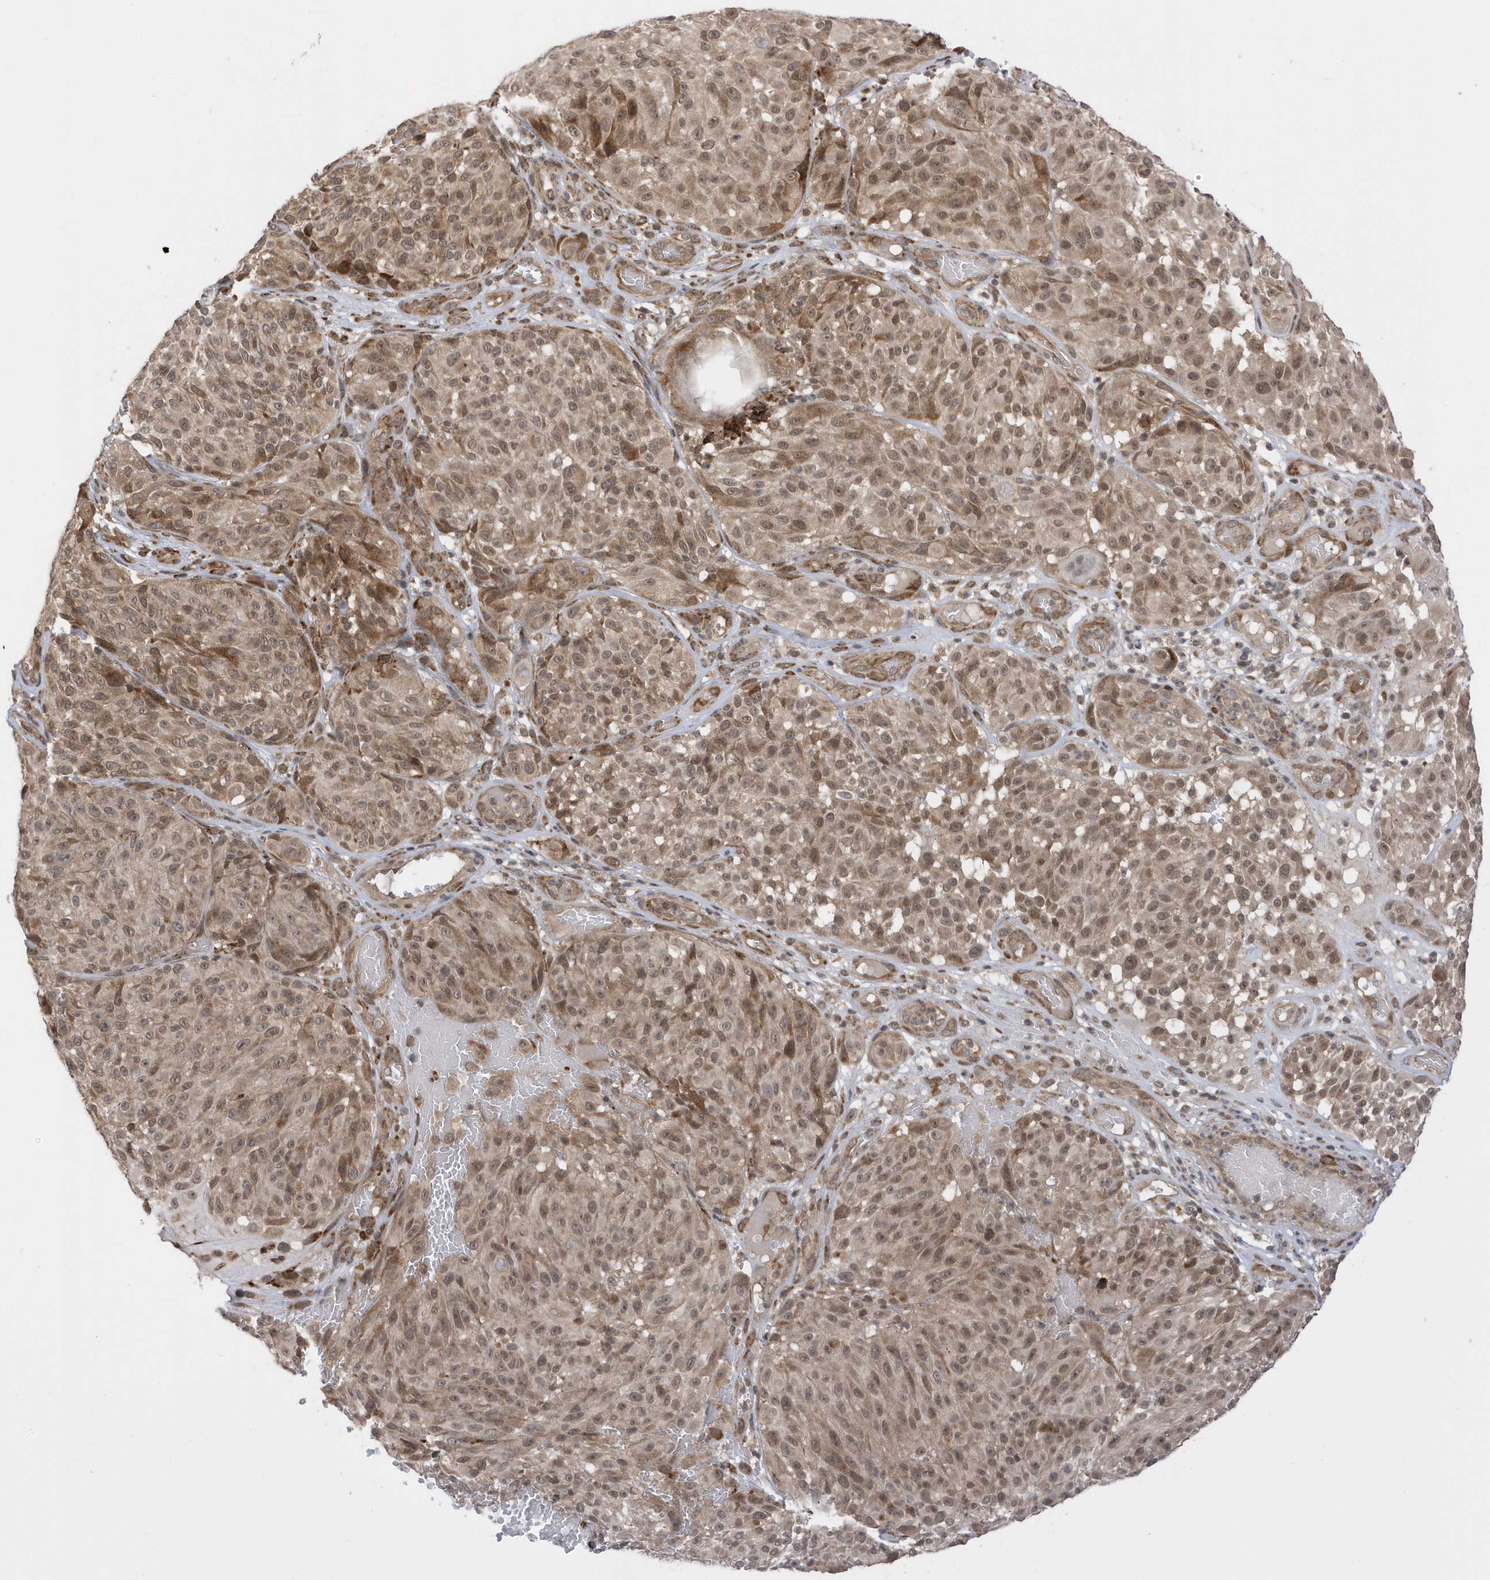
{"staining": {"intensity": "moderate", "quantity": ">75%", "location": "cytoplasmic/membranous,nuclear"}, "tissue": "melanoma", "cell_type": "Tumor cells", "image_type": "cancer", "snomed": [{"axis": "morphology", "description": "Malignant melanoma, NOS"}, {"axis": "topography", "description": "Skin"}], "caption": "Melanoma stained with a brown dye exhibits moderate cytoplasmic/membranous and nuclear positive positivity in about >75% of tumor cells.", "gene": "METTL21A", "patient": {"sex": "male", "age": 83}}